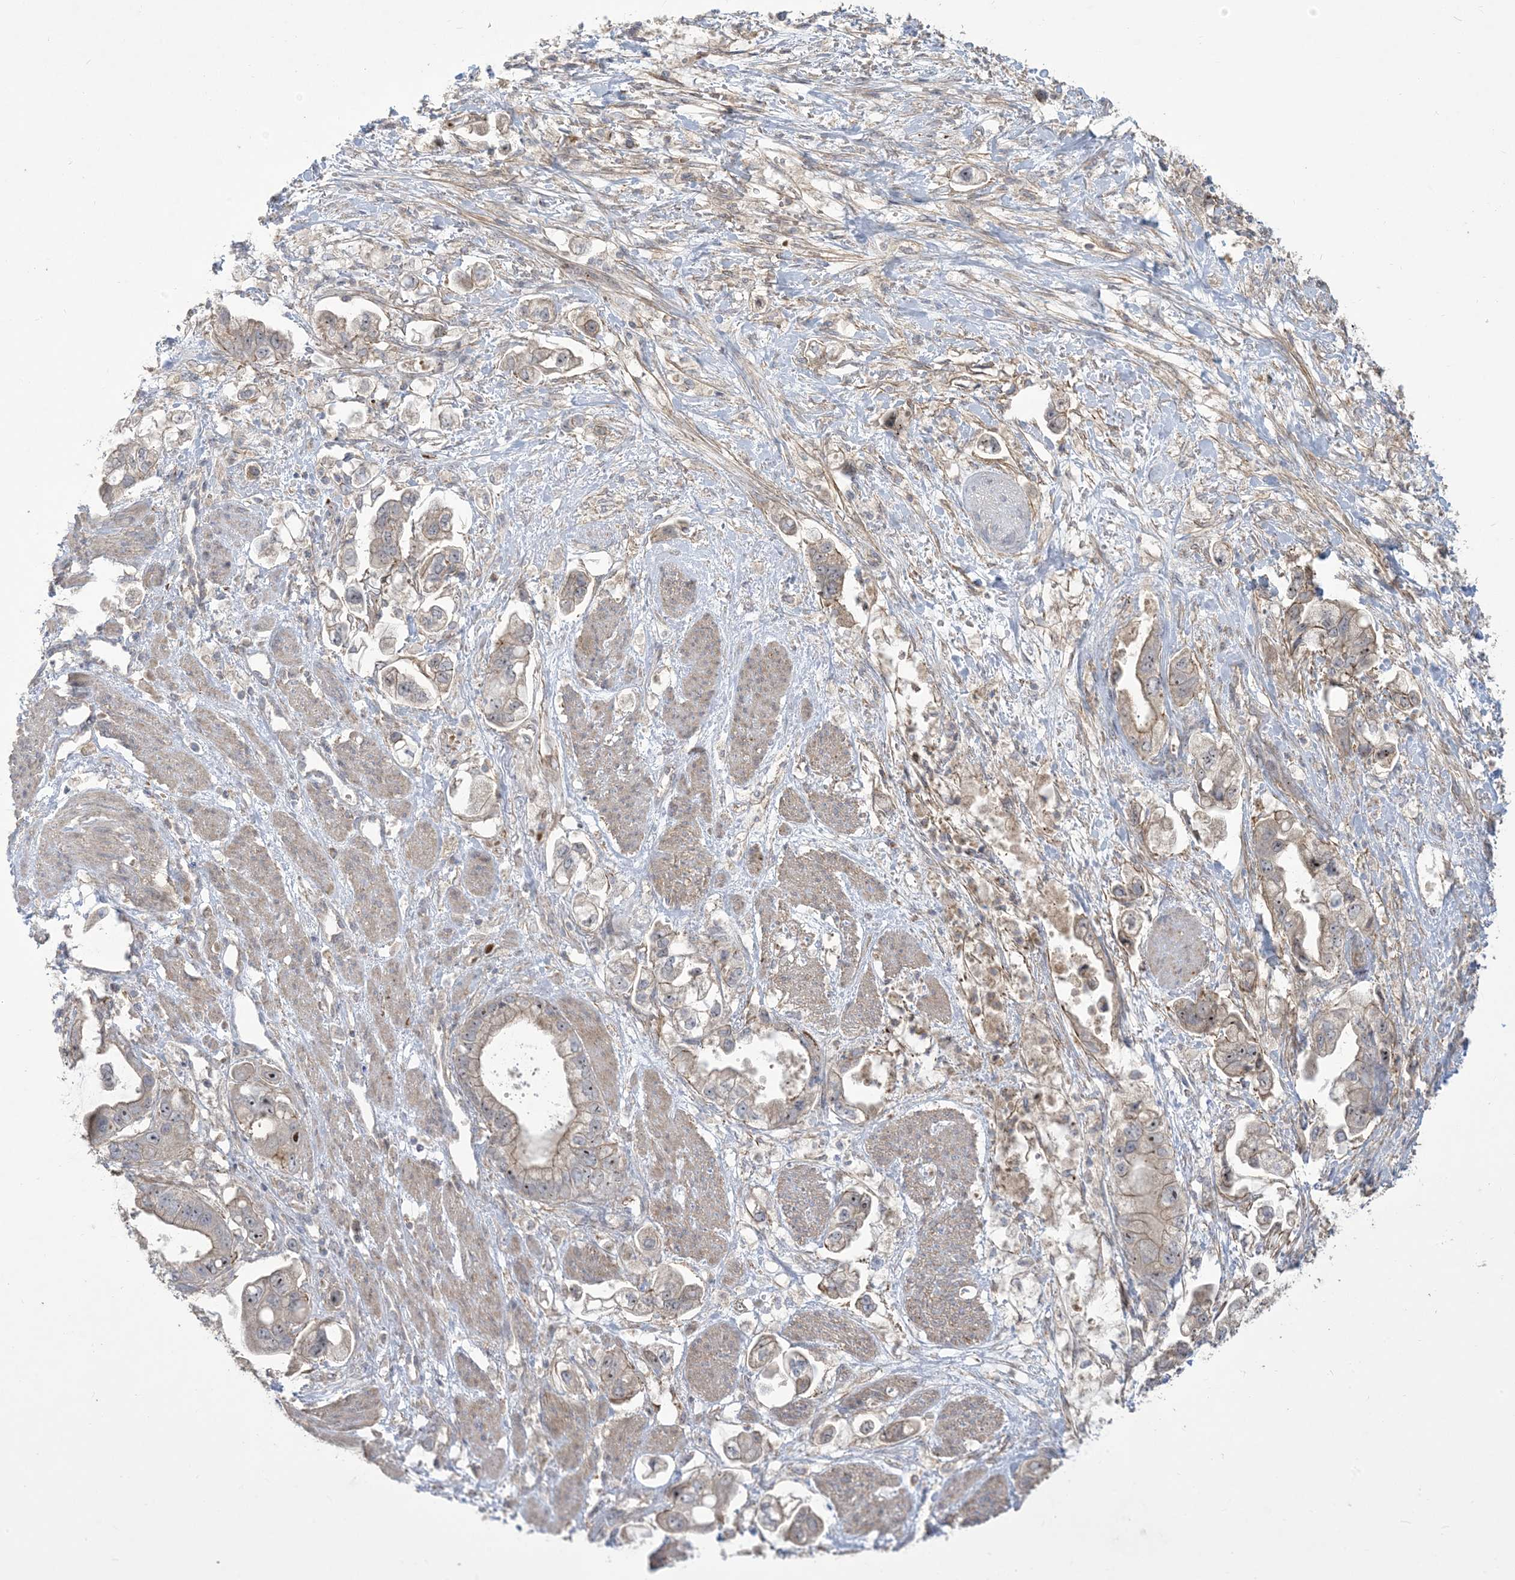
{"staining": {"intensity": "moderate", "quantity": "<25%", "location": "nuclear"}, "tissue": "stomach cancer", "cell_type": "Tumor cells", "image_type": "cancer", "snomed": [{"axis": "morphology", "description": "Adenocarcinoma, NOS"}, {"axis": "topography", "description": "Stomach"}], "caption": "This micrograph reveals immunohistochemistry staining of human stomach cancer, with low moderate nuclear positivity in approximately <25% of tumor cells.", "gene": "KLHL18", "patient": {"sex": "male", "age": 62}}